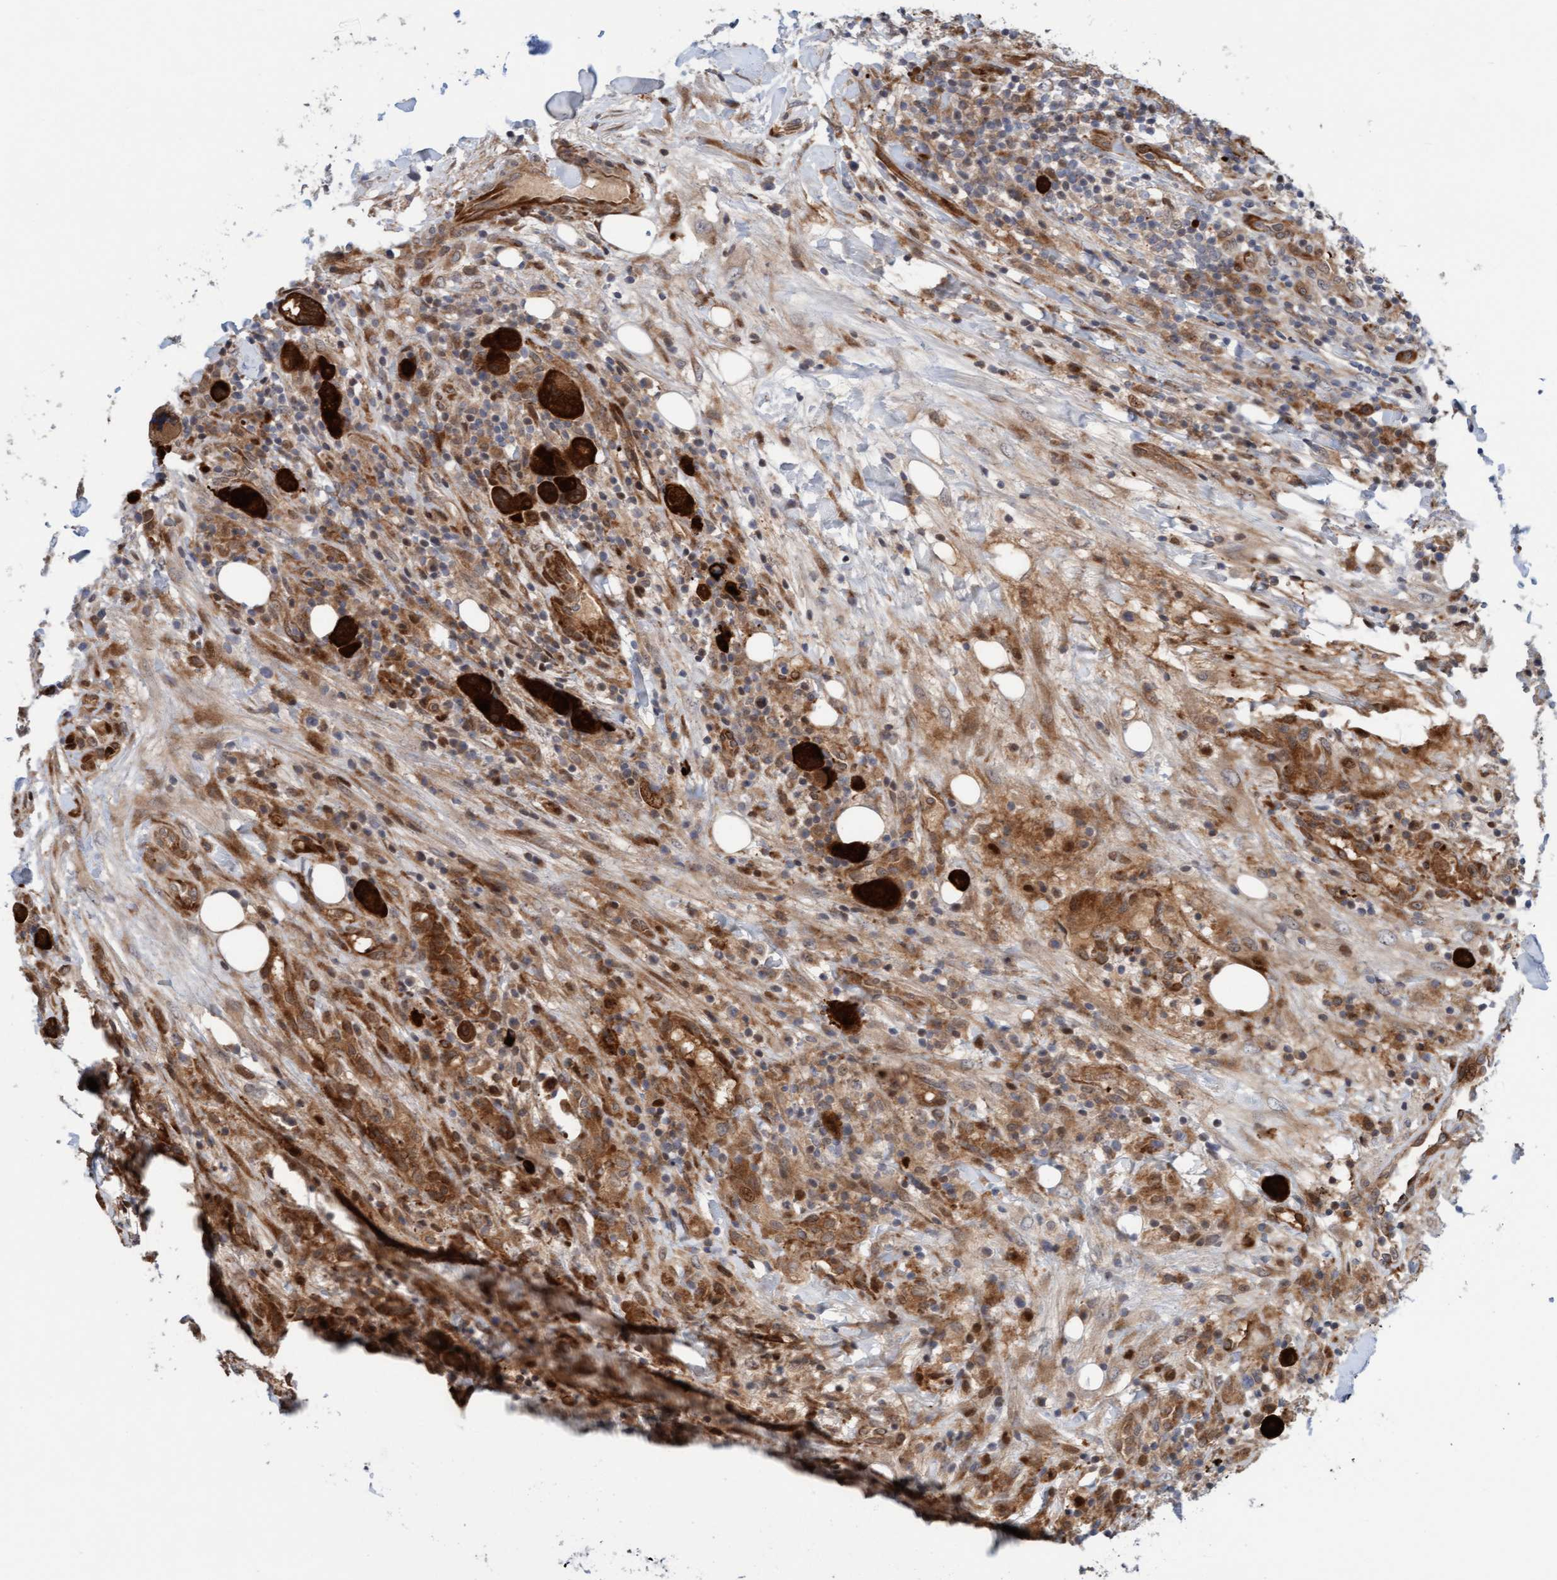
{"staining": {"intensity": "strong", "quantity": ">75%", "location": "cytoplasmic/membranous"}, "tissue": "breast cancer", "cell_type": "Tumor cells", "image_type": "cancer", "snomed": [{"axis": "morphology", "description": "Duct carcinoma"}, {"axis": "topography", "description": "Breast"}], "caption": "Immunohistochemistry (DAB (3,3'-diaminobenzidine)) staining of breast cancer (infiltrating ductal carcinoma) displays strong cytoplasmic/membranous protein positivity in about >75% of tumor cells.", "gene": "EIF4EBP1", "patient": {"sex": "female", "age": 37}}